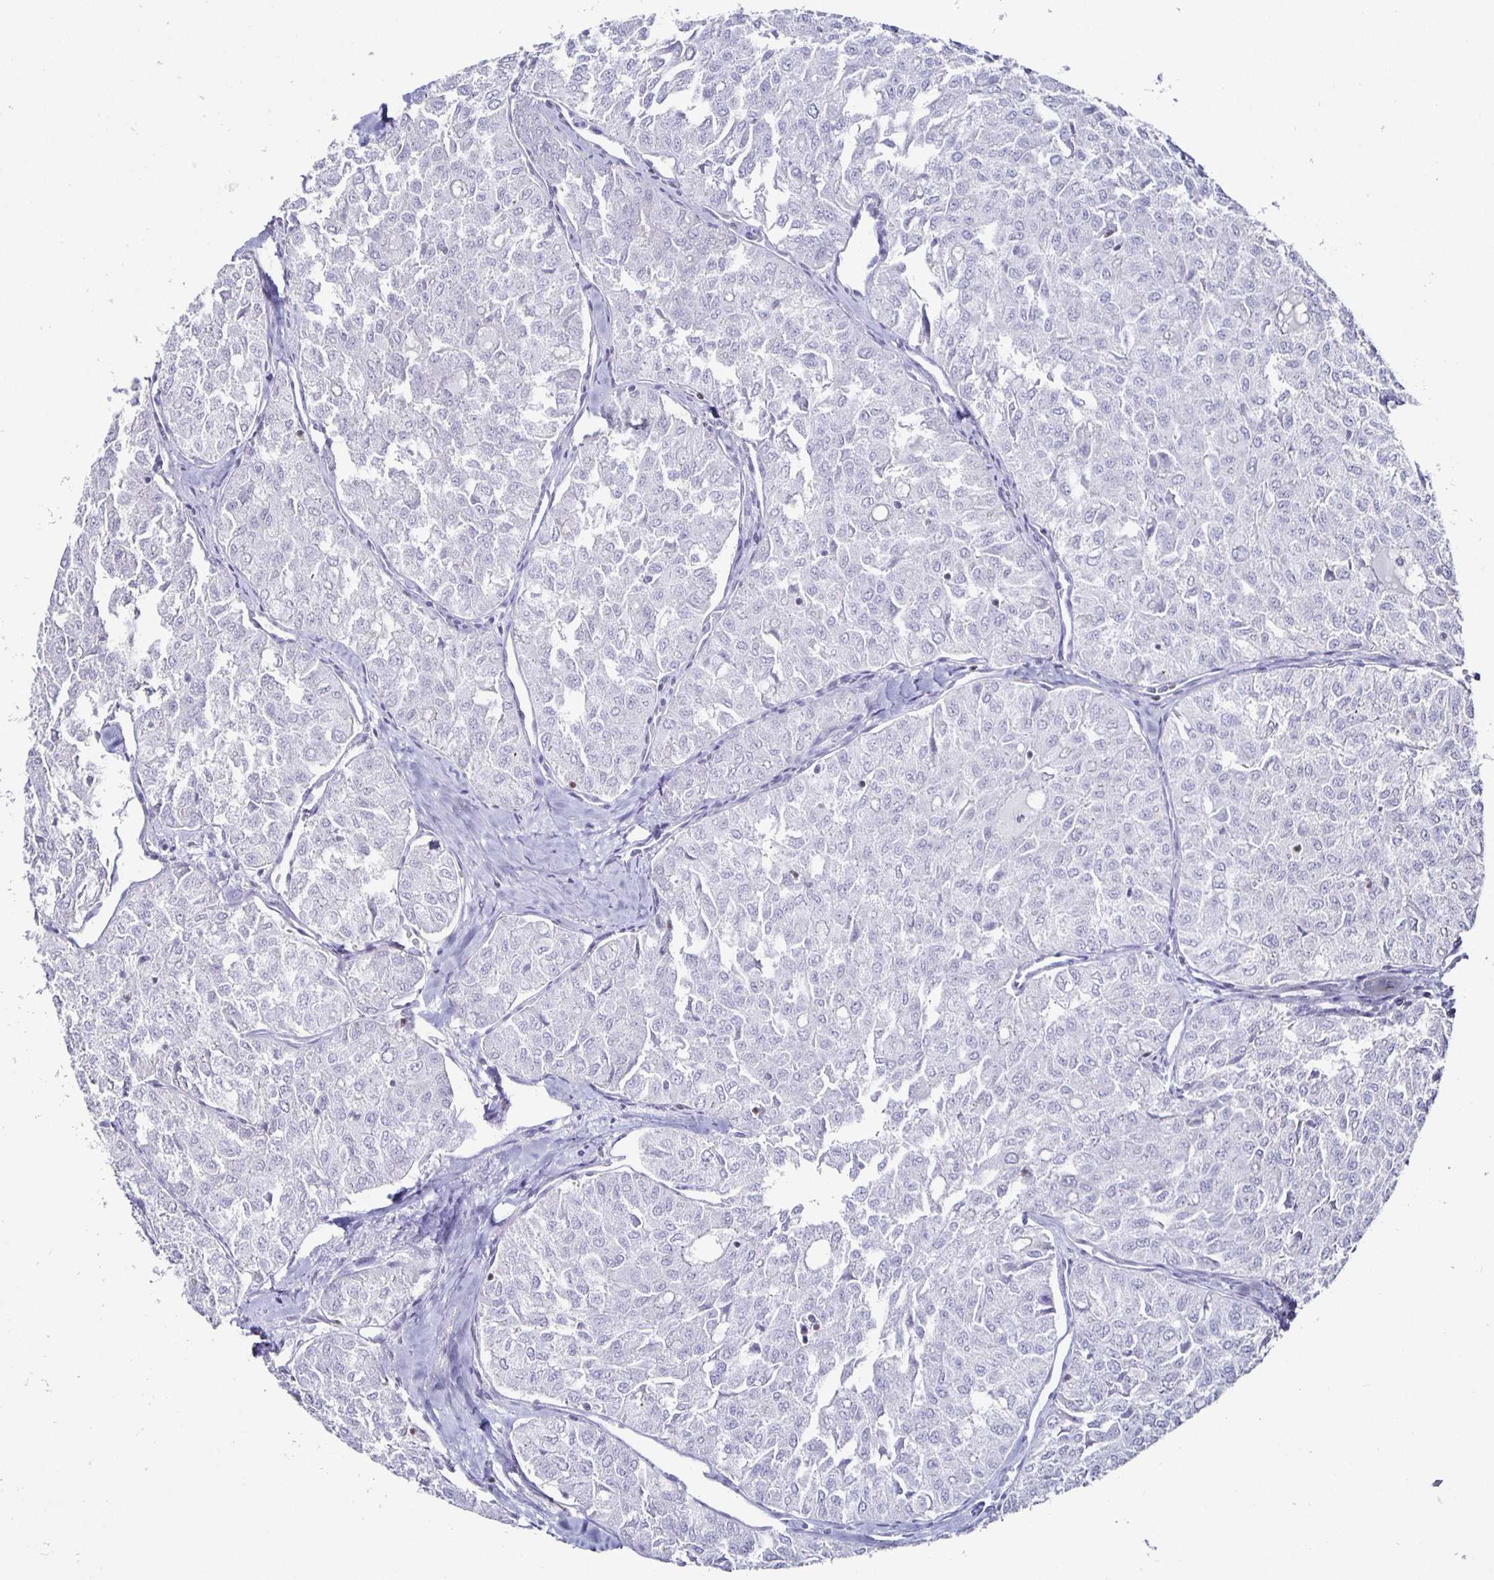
{"staining": {"intensity": "negative", "quantity": "none", "location": "none"}, "tissue": "thyroid cancer", "cell_type": "Tumor cells", "image_type": "cancer", "snomed": [{"axis": "morphology", "description": "Follicular adenoma carcinoma, NOS"}, {"axis": "topography", "description": "Thyroid gland"}], "caption": "This is a image of immunohistochemistry (IHC) staining of thyroid follicular adenoma carcinoma, which shows no positivity in tumor cells.", "gene": "RUNX2", "patient": {"sex": "male", "age": 75}}